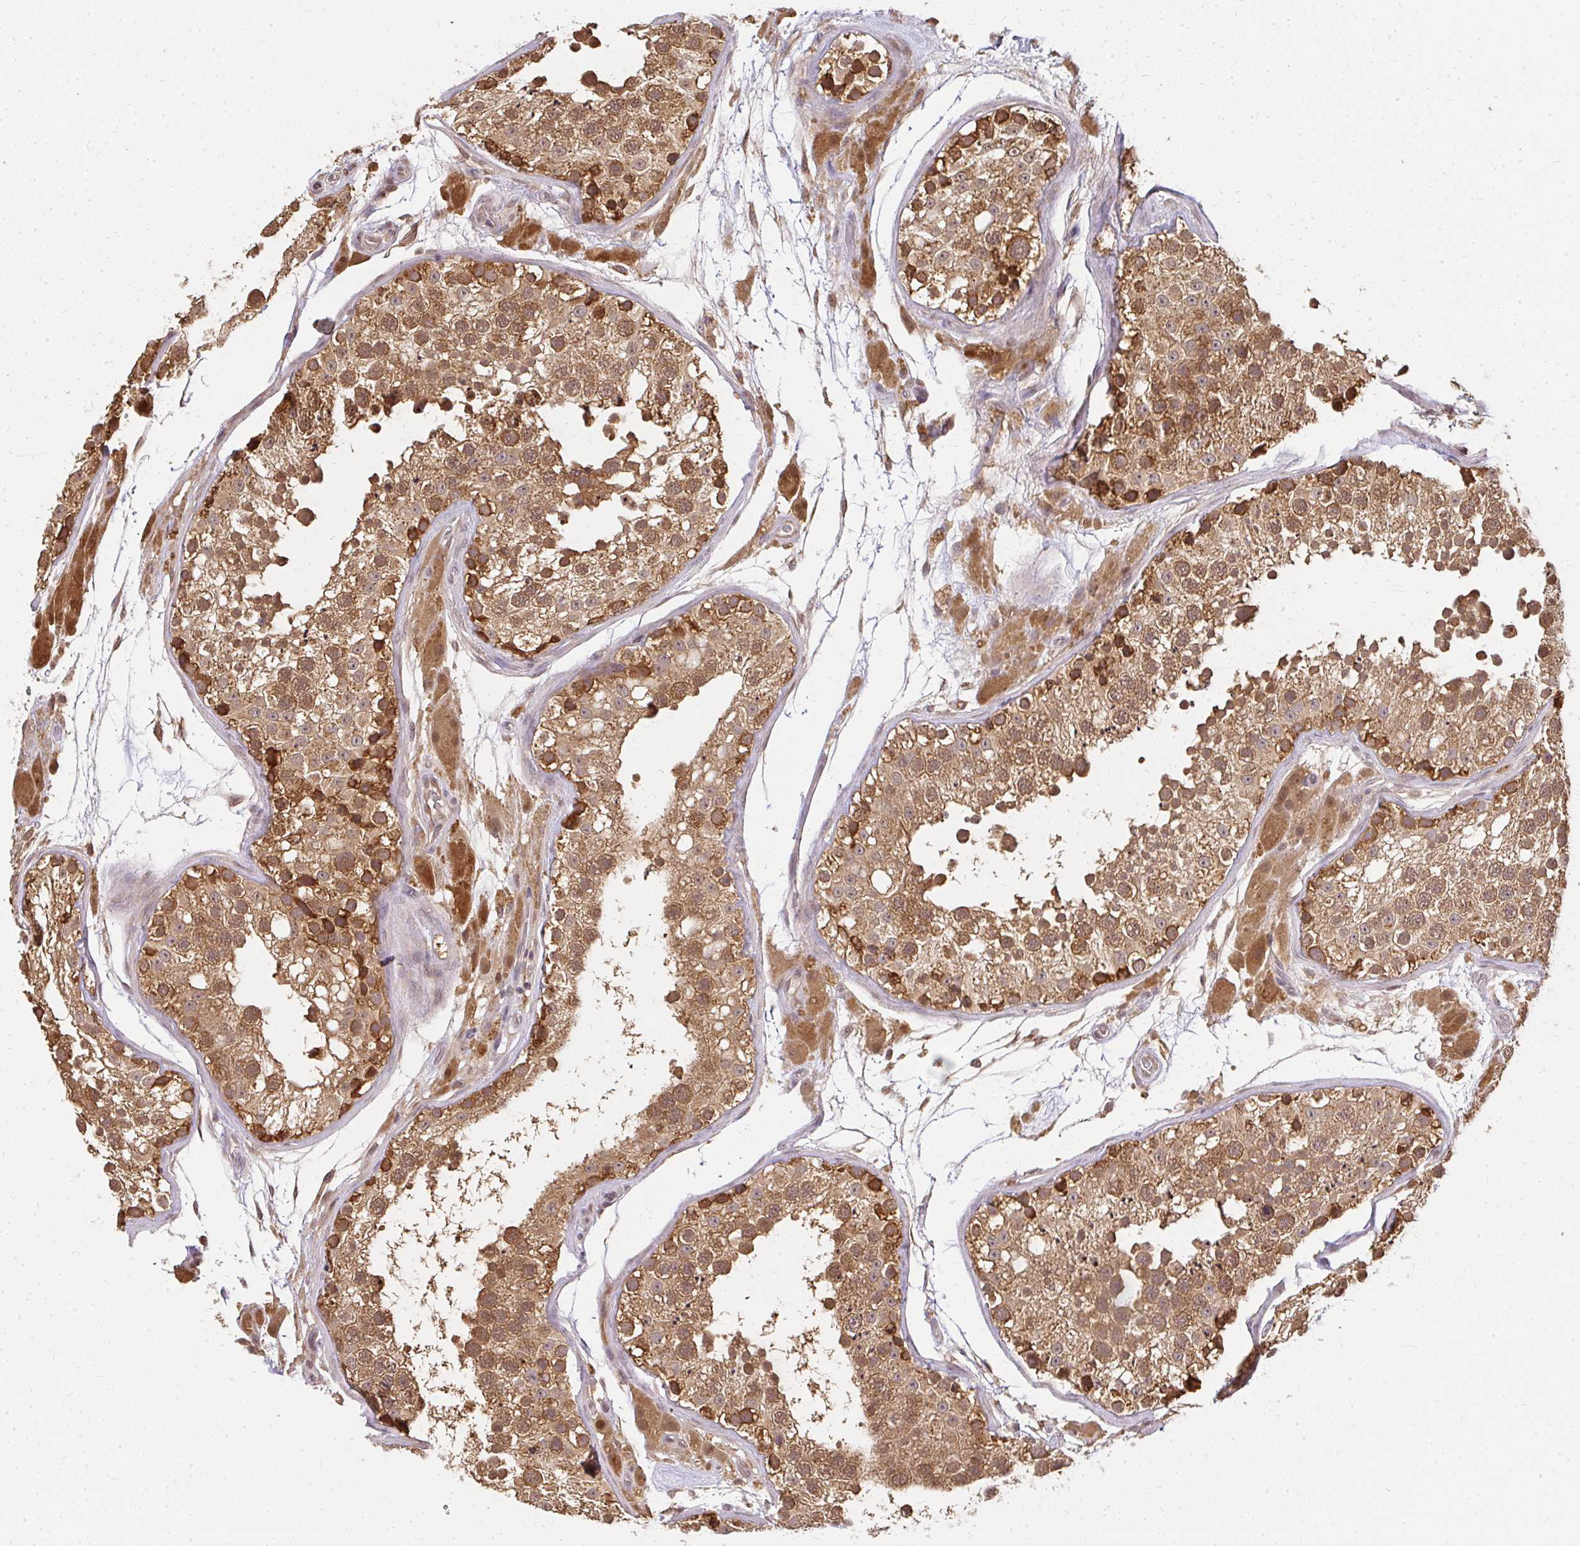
{"staining": {"intensity": "moderate", "quantity": ">75%", "location": "cytoplasmic/membranous"}, "tissue": "testis", "cell_type": "Cells in seminiferous ducts", "image_type": "normal", "snomed": [{"axis": "morphology", "description": "Normal tissue, NOS"}, {"axis": "topography", "description": "Testis"}], "caption": "Unremarkable testis was stained to show a protein in brown. There is medium levels of moderate cytoplasmic/membranous expression in about >75% of cells in seminiferous ducts. (DAB = brown stain, brightfield microscopy at high magnification).", "gene": "LARS2", "patient": {"sex": "male", "age": 26}}